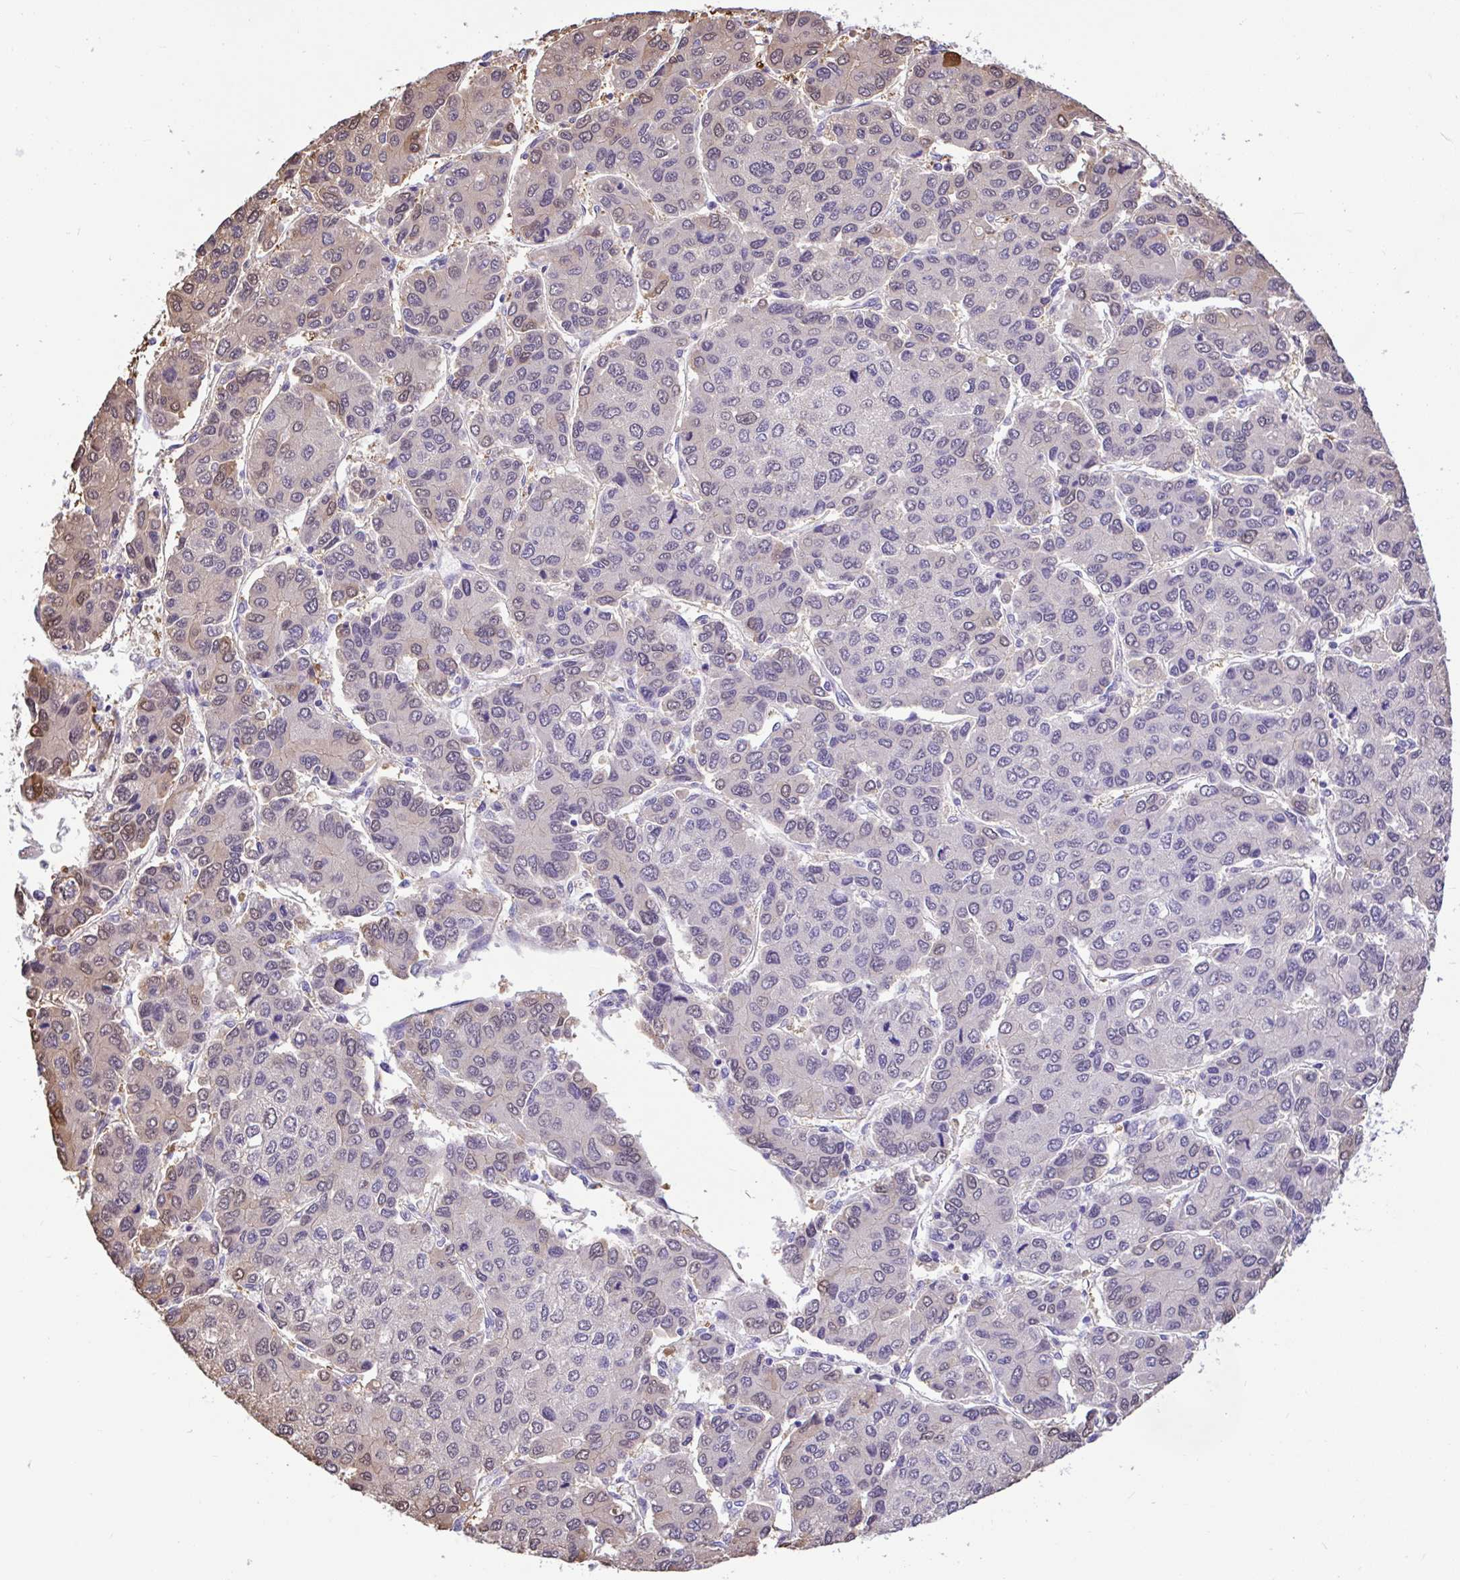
{"staining": {"intensity": "weak", "quantity": "<25%", "location": "nuclear"}, "tissue": "liver cancer", "cell_type": "Tumor cells", "image_type": "cancer", "snomed": [{"axis": "morphology", "description": "Carcinoma, Hepatocellular, NOS"}, {"axis": "topography", "description": "Liver"}], "caption": "An immunohistochemistry image of hepatocellular carcinoma (liver) is shown. There is no staining in tumor cells of hepatocellular carcinoma (liver).", "gene": "ZNF485", "patient": {"sex": "female", "age": 66}}